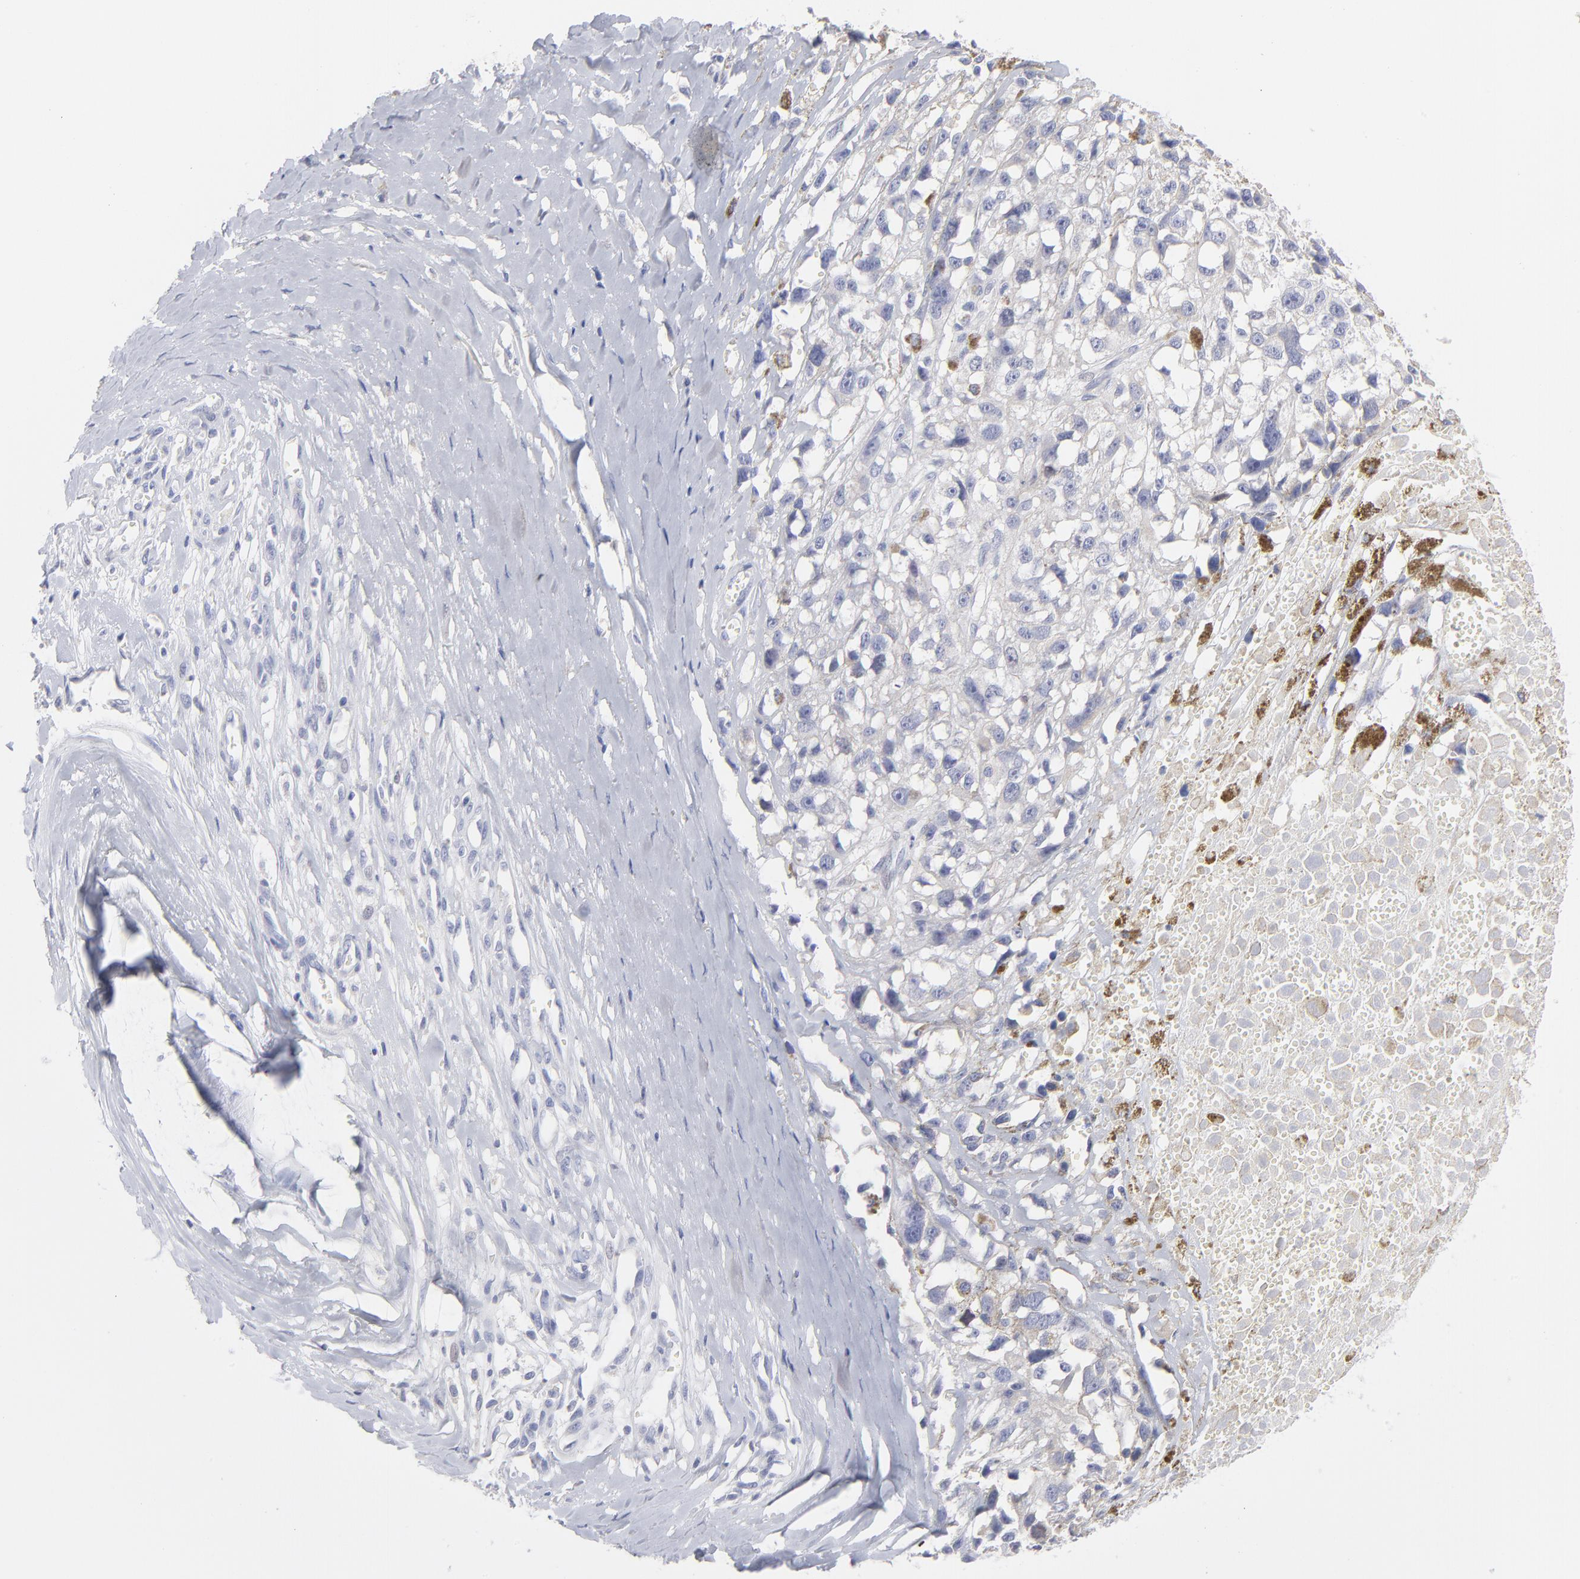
{"staining": {"intensity": "weak", "quantity": ">75%", "location": "cytoplasmic/membranous"}, "tissue": "melanoma", "cell_type": "Tumor cells", "image_type": "cancer", "snomed": [{"axis": "morphology", "description": "Malignant melanoma, Metastatic site"}, {"axis": "topography", "description": "Lymph node"}], "caption": "Melanoma was stained to show a protein in brown. There is low levels of weak cytoplasmic/membranous positivity in approximately >75% of tumor cells. Nuclei are stained in blue.", "gene": "TST", "patient": {"sex": "male", "age": 59}}